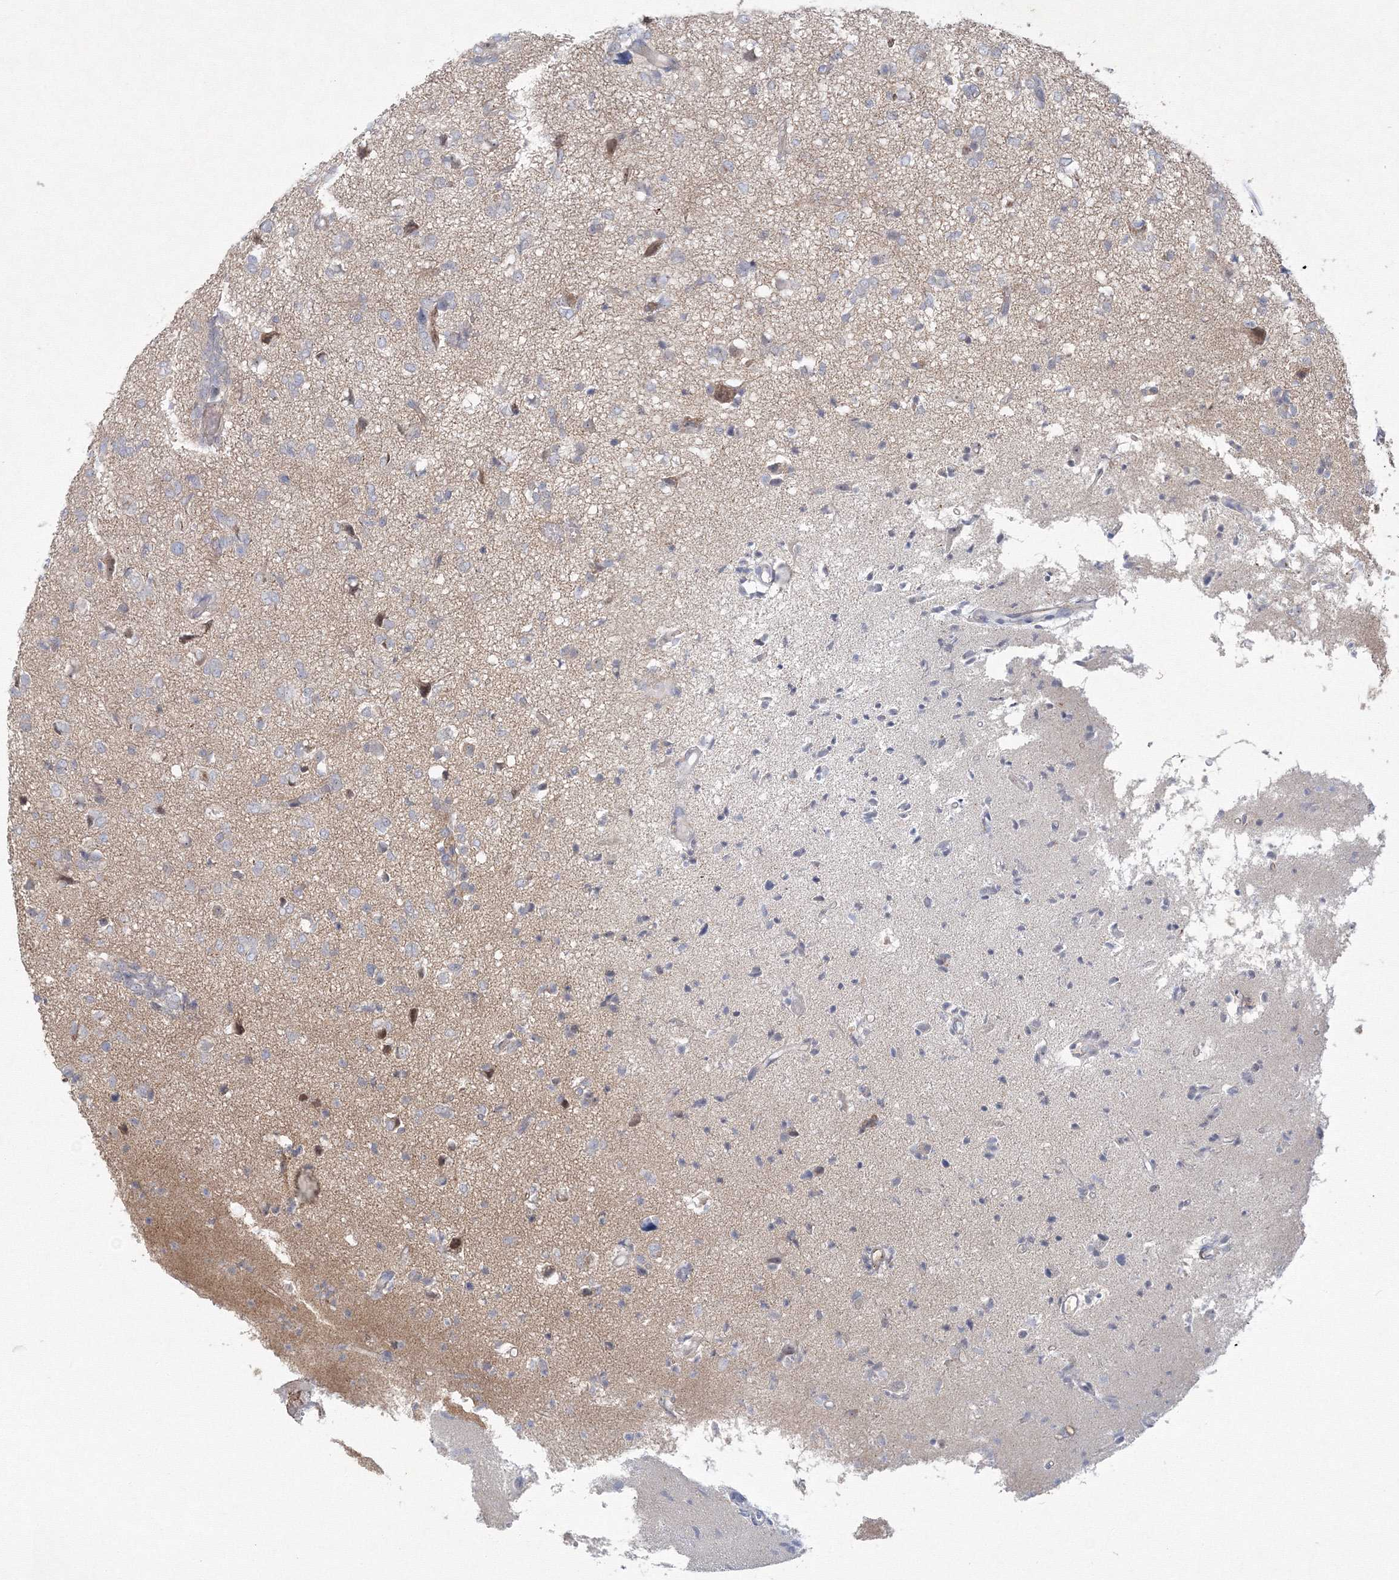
{"staining": {"intensity": "negative", "quantity": "none", "location": "none"}, "tissue": "glioma", "cell_type": "Tumor cells", "image_type": "cancer", "snomed": [{"axis": "morphology", "description": "Glioma, malignant, High grade"}, {"axis": "topography", "description": "Brain"}], "caption": "Immunohistochemistry (IHC) image of neoplastic tissue: glioma stained with DAB displays no significant protein positivity in tumor cells.", "gene": "WDR49", "patient": {"sex": "female", "age": 59}}